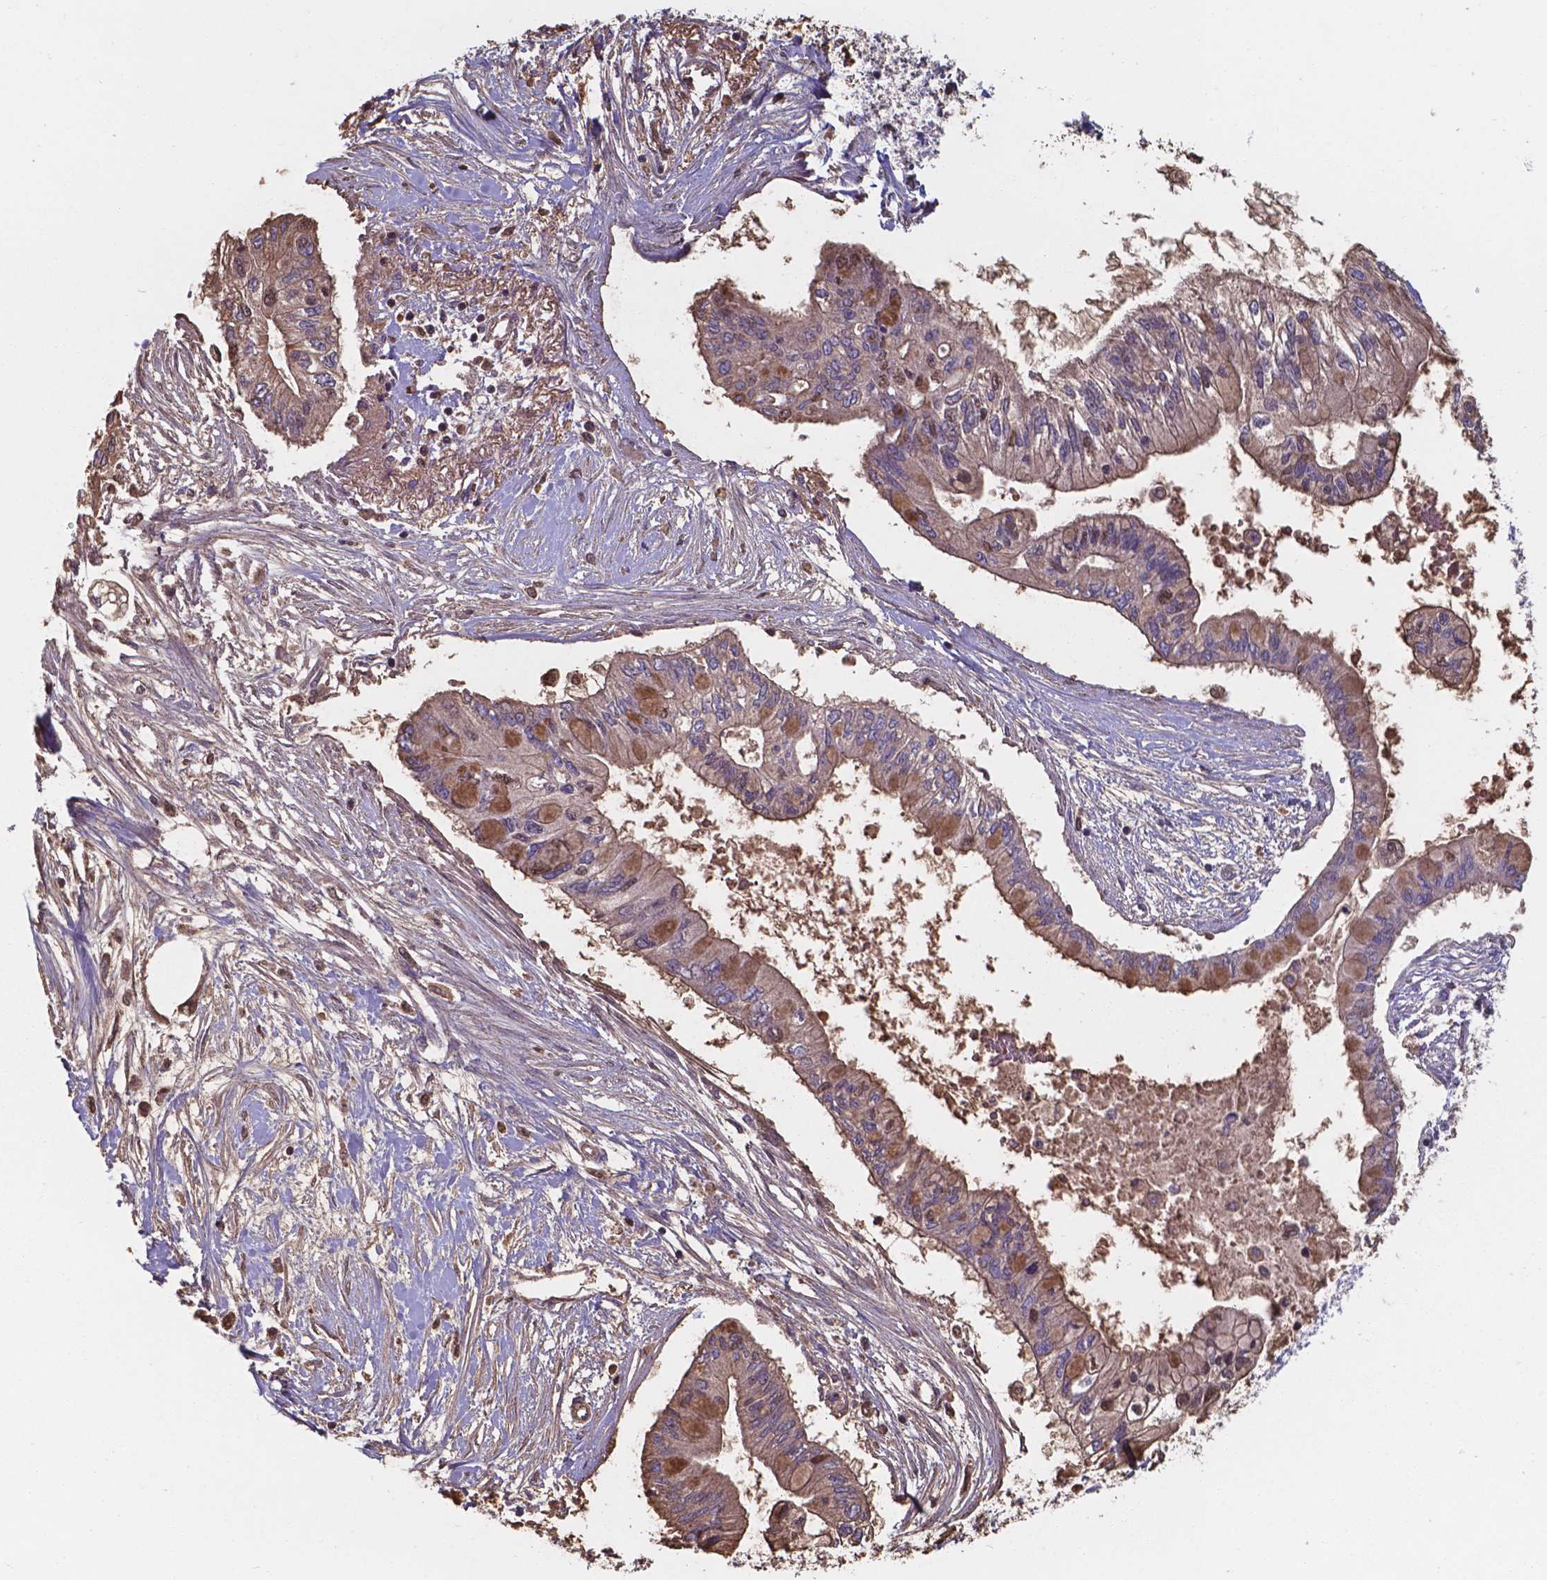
{"staining": {"intensity": "moderate", "quantity": "<25%", "location": "cytoplasmic/membranous"}, "tissue": "pancreatic cancer", "cell_type": "Tumor cells", "image_type": "cancer", "snomed": [{"axis": "morphology", "description": "Adenocarcinoma, NOS"}, {"axis": "topography", "description": "Pancreas"}], "caption": "Human adenocarcinoma (pancreatic) stained with a brown dye reveals moderate cytoplasmic/membranous positive positivity in about <25% of tumor cells.", "gene": "SERPINA1", "patient": {"sex": "female", "age": 77}}